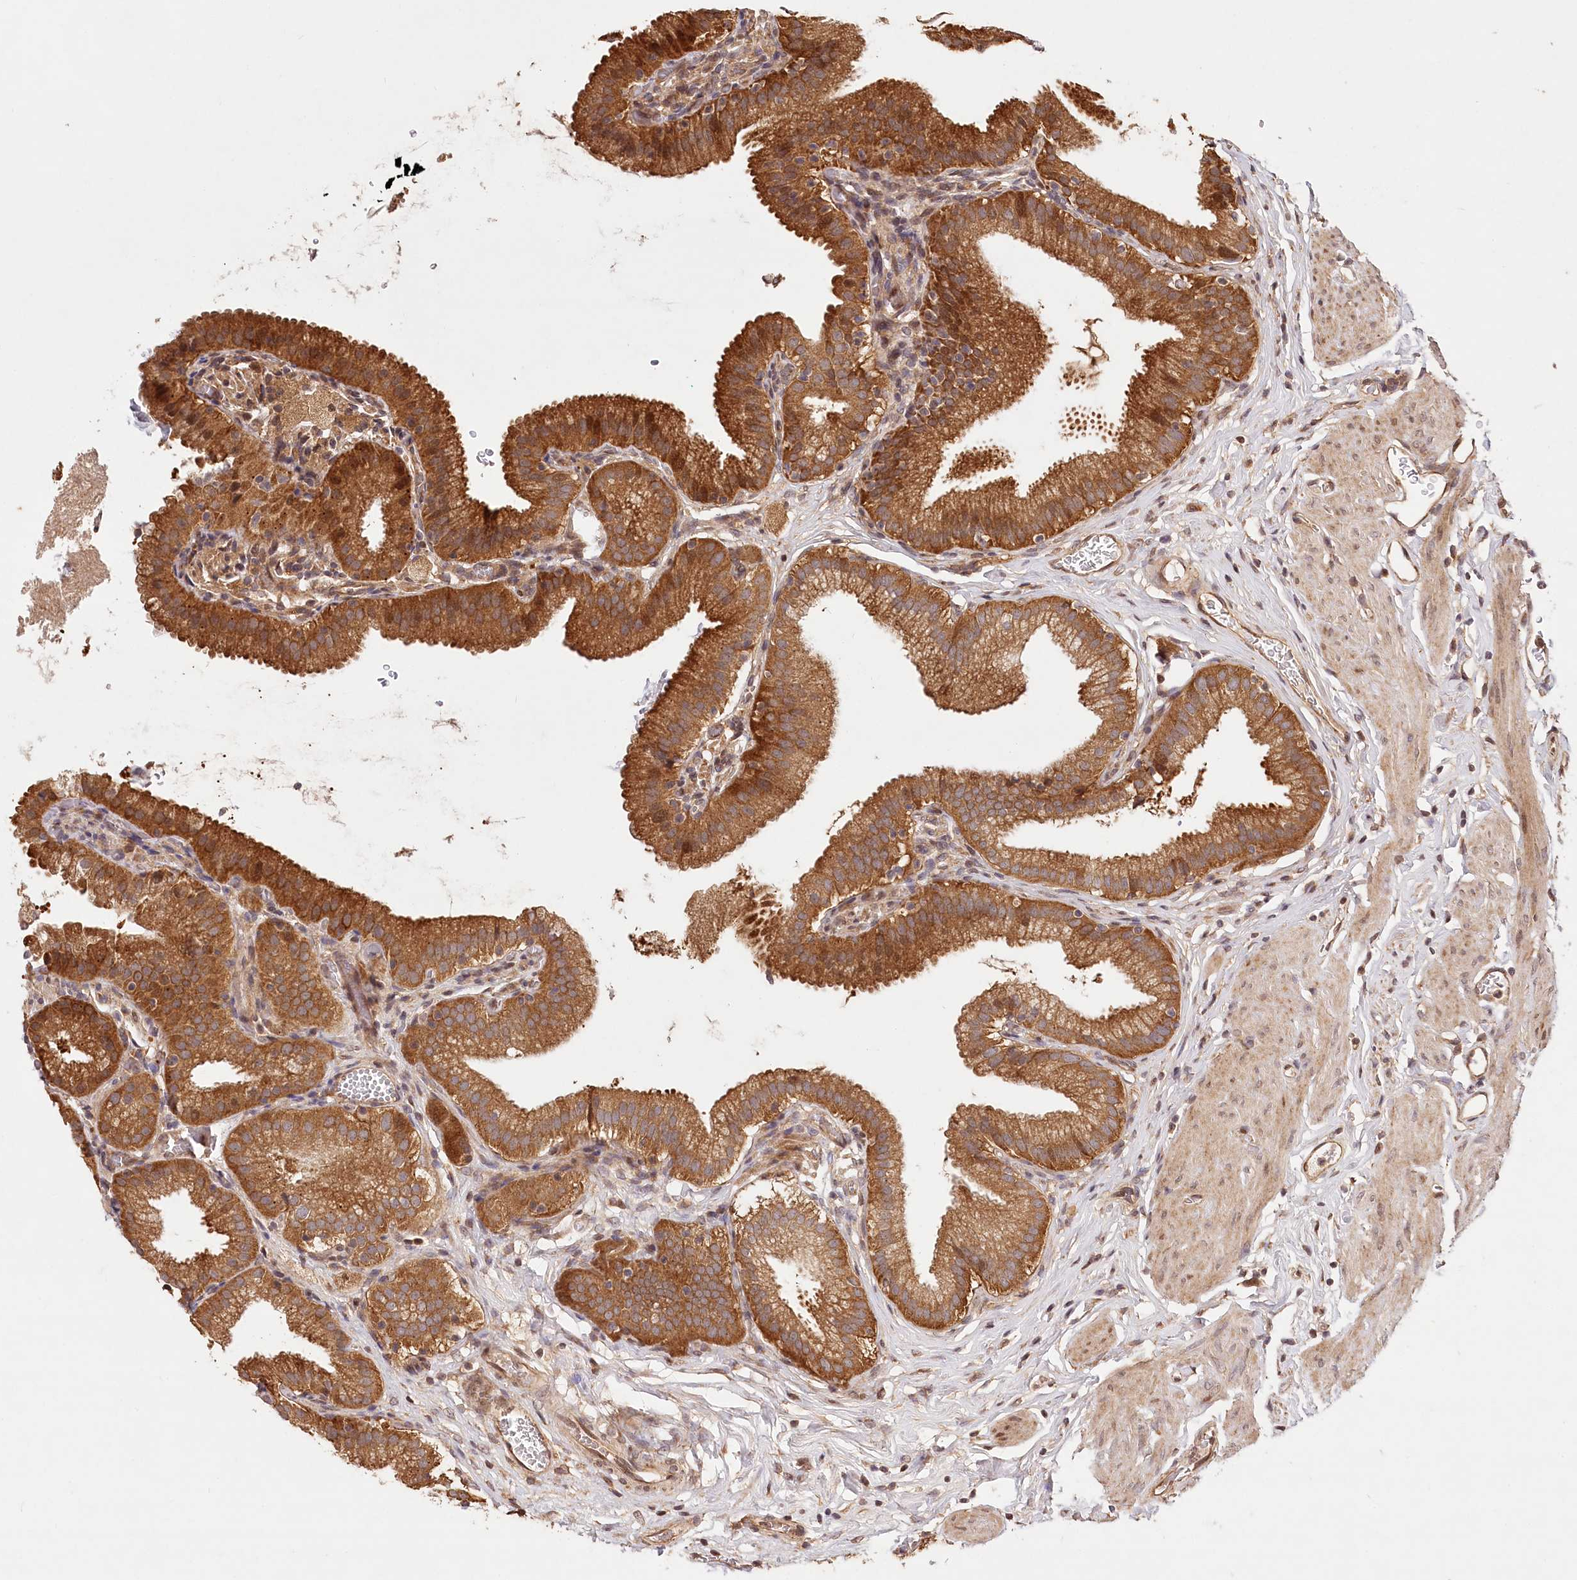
{"staining": {"intensity": "strong", "quantity": ">75%", "location": "cytoplasmic/membranous"}, "tissue": "gallbladder", "cell_type": "Glandular cells", "image_type": "normal", "snomed": [{"axis": "morphology", "description": "Normal tissue, NOS"}, {"axis": "topography", "description": "Gallbladder"}], "caption": "This image reveals IHC staining of normal human gallbladder, with high strong cytoplasmic/membranous expression in approximately >75% of glandular cells.", "gene": "LSS", "patient": {"sex": "male", "age": 54}}